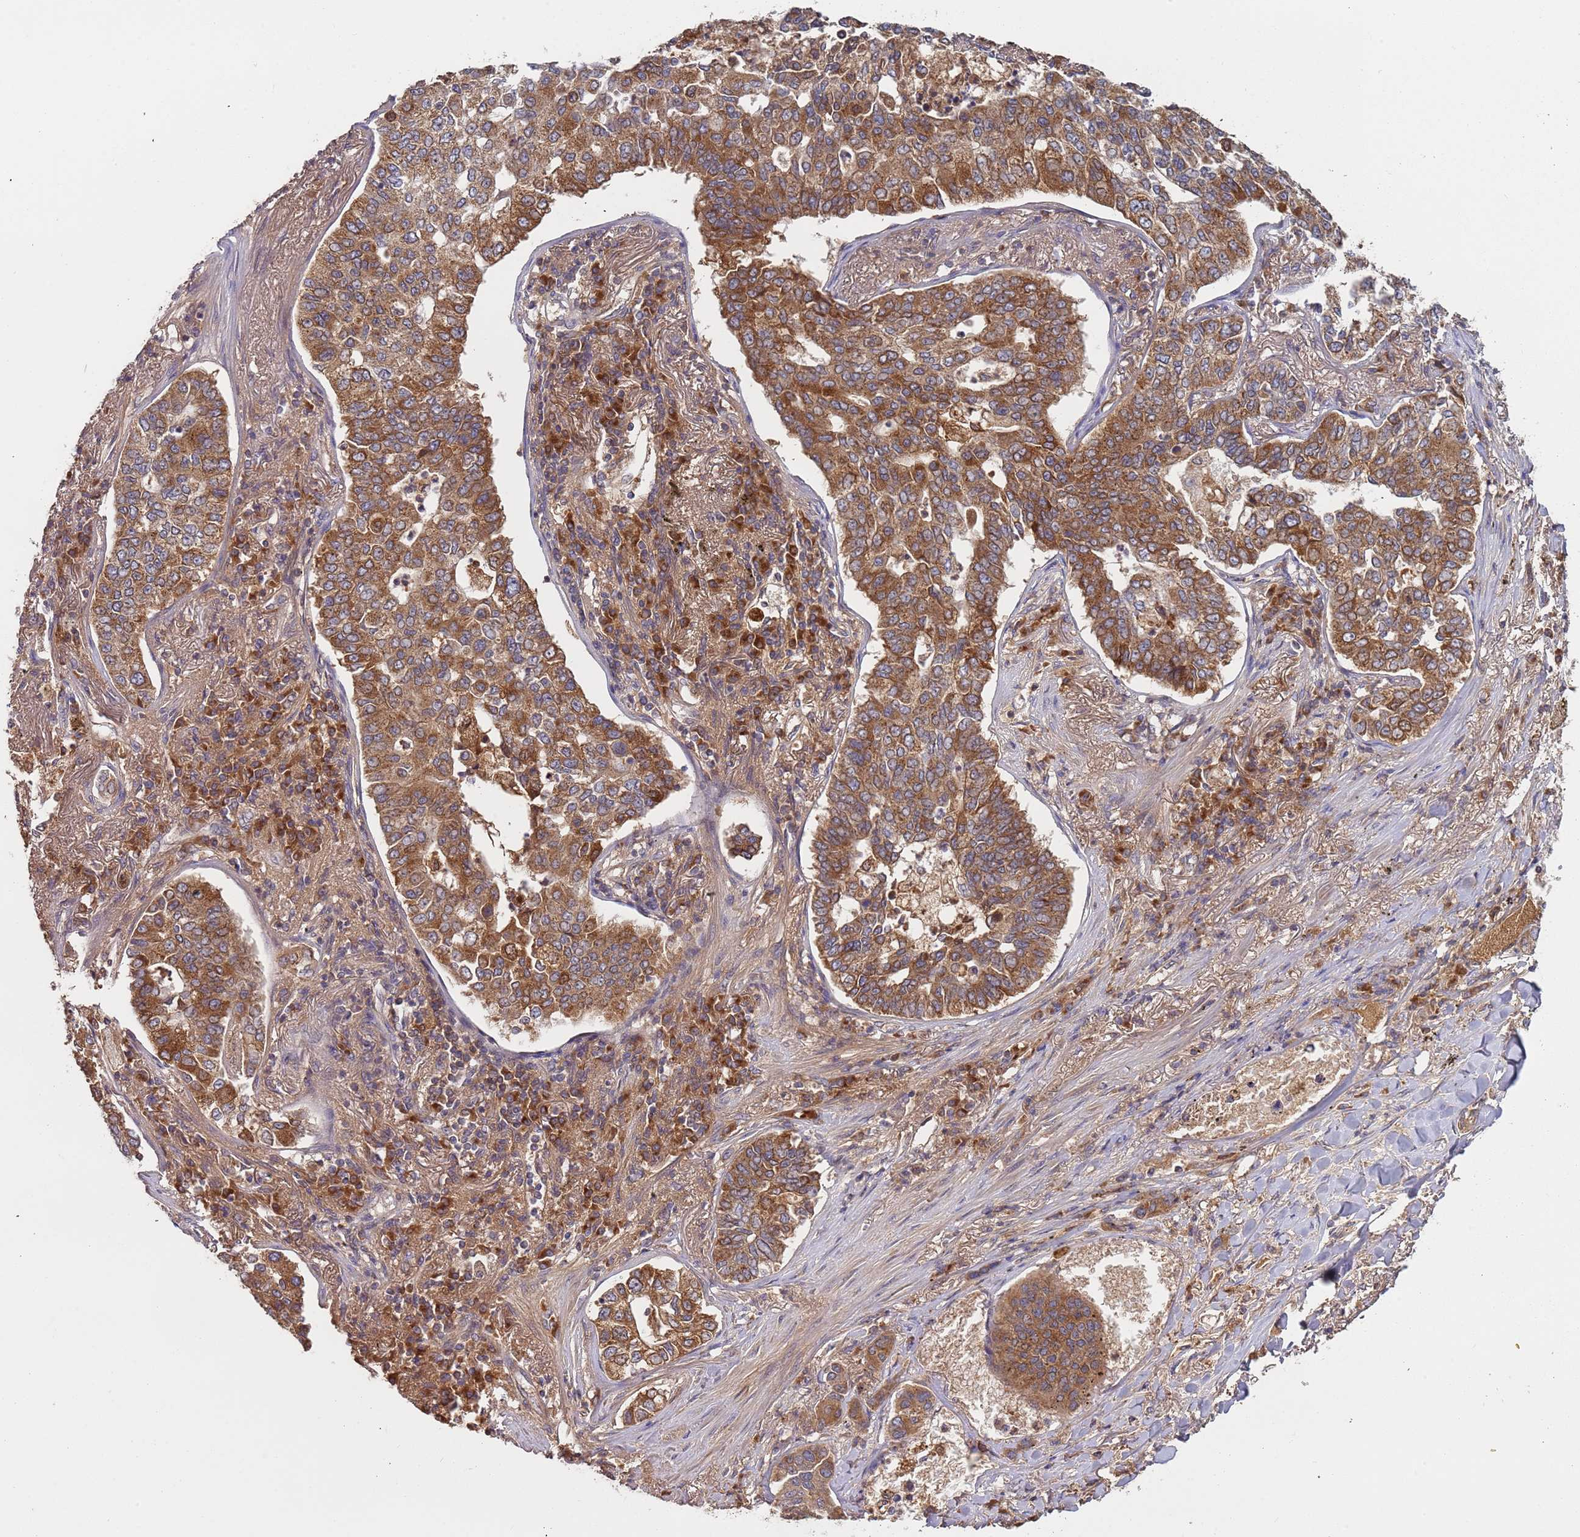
{"staining": {"intensity": "moderate", "quantity": ">75%", "location": "cytoplasmic/membranous"}, "tissue": "lung cancer", "cell_type": "Tumor cells", "image_type": "cancer", "snomed": [{"axis": "morphology", "description": "Adenocarcinoma, NOS"}, {"axis": "topography", "description": "Lung"}], "caption": "Human lung adenocarcinoma stained with a protein marker shows moderate staining in tumor cells.", "gene": "OR5A2", "patient": {"sex": "male", "age": 49}}